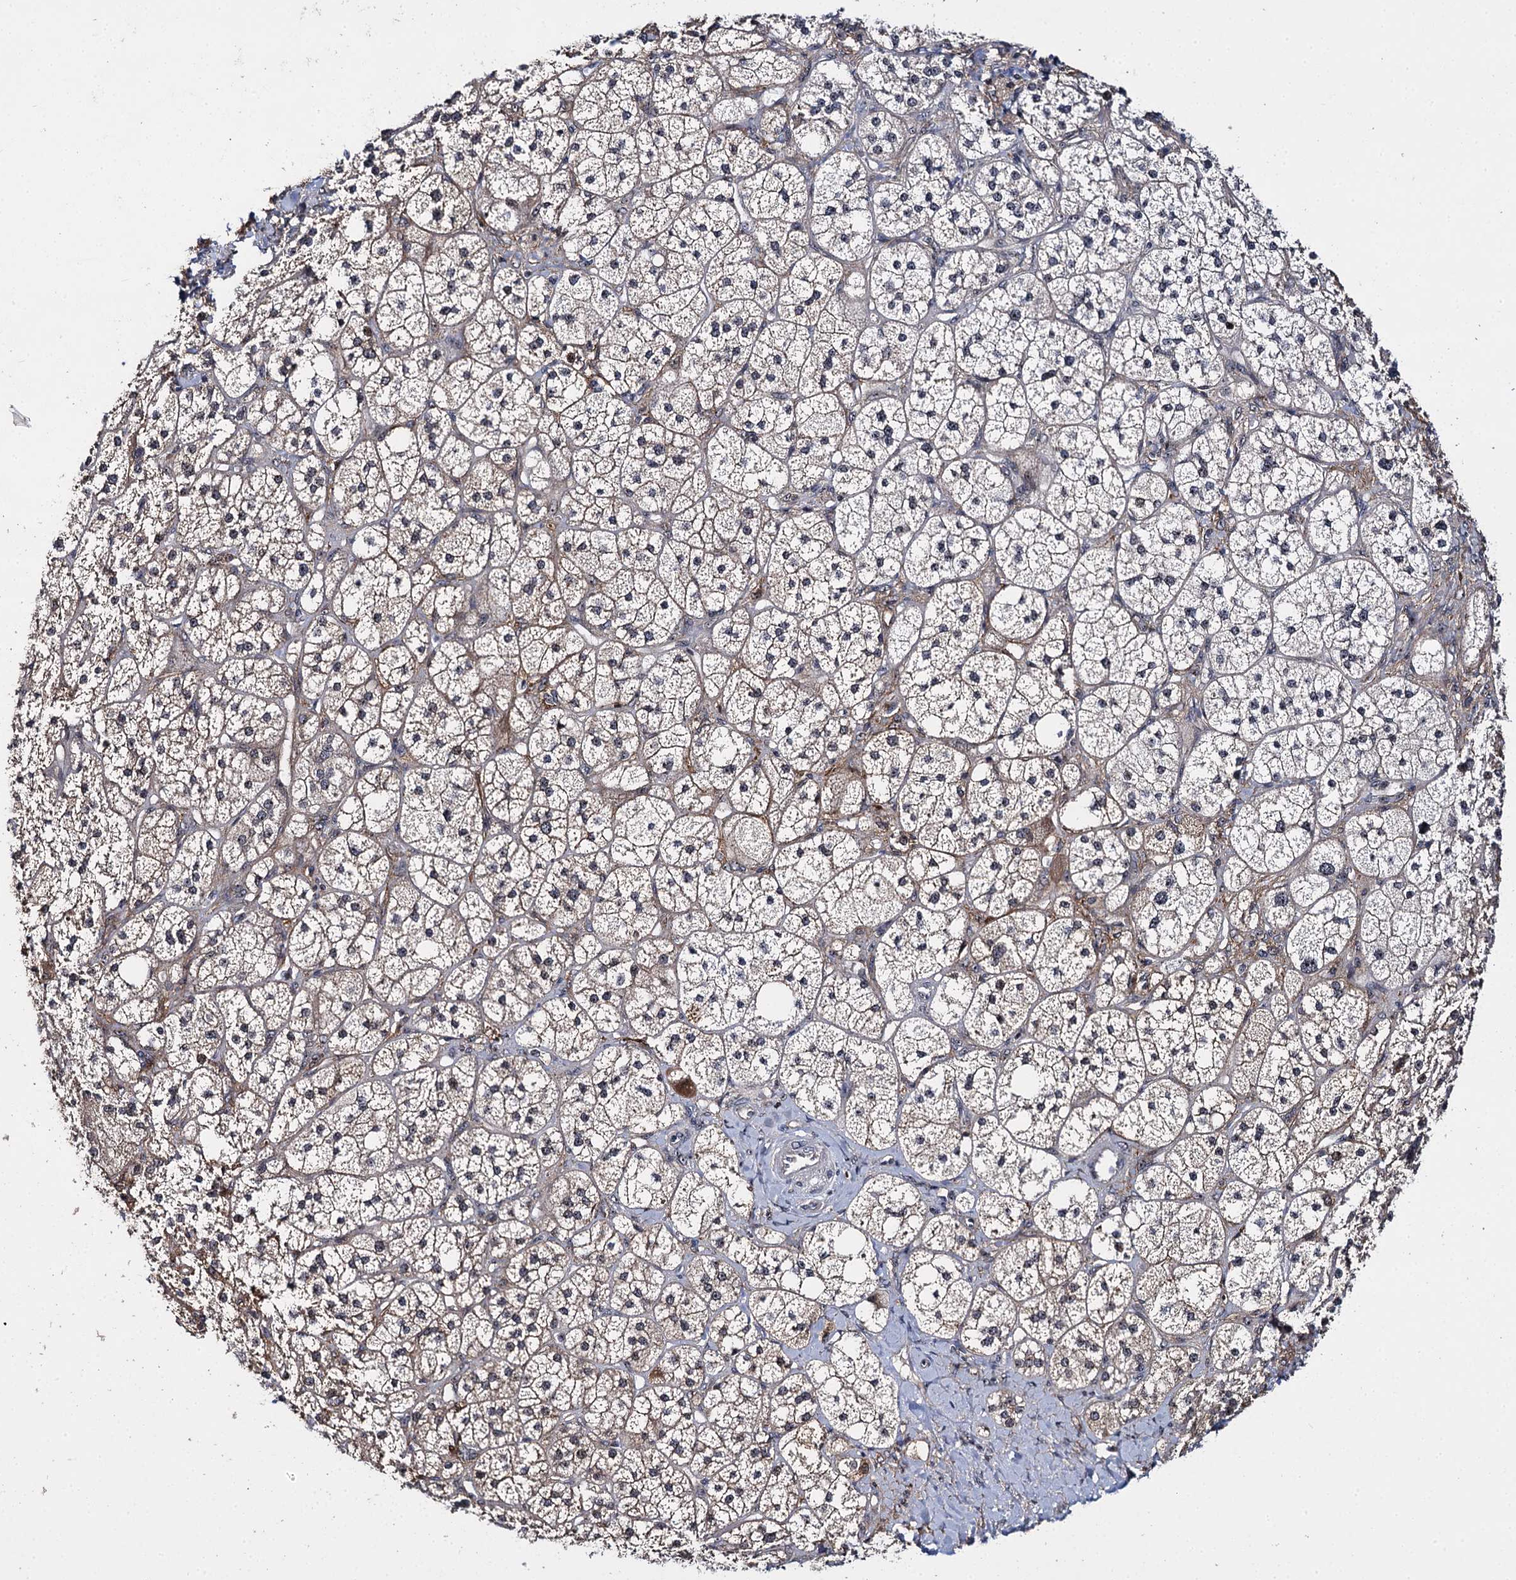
{"staining": {"intensity": "moderate", "quantity": "25%-75%", "location": "cytoplasmic/membranous,nuclear"}, "tissue": "adrenal gland", "cell_type": "Glandular cells", "image_type": "normal", "snomed": [{"axis": "morphology", "description": "Normal tissue, NOS"}, {"axis": "topography", "description": "Adrenal gland"}], "caption": "Immunohistochemistry of benign human adrenal gland demonstrates medium levels of moderate cytoplasmic/membranous,nuclear staining in approximately 25%-75% of glandular cells.", "gene": "SUPT20H", "patient": {"sex": "male", "age": 61}}